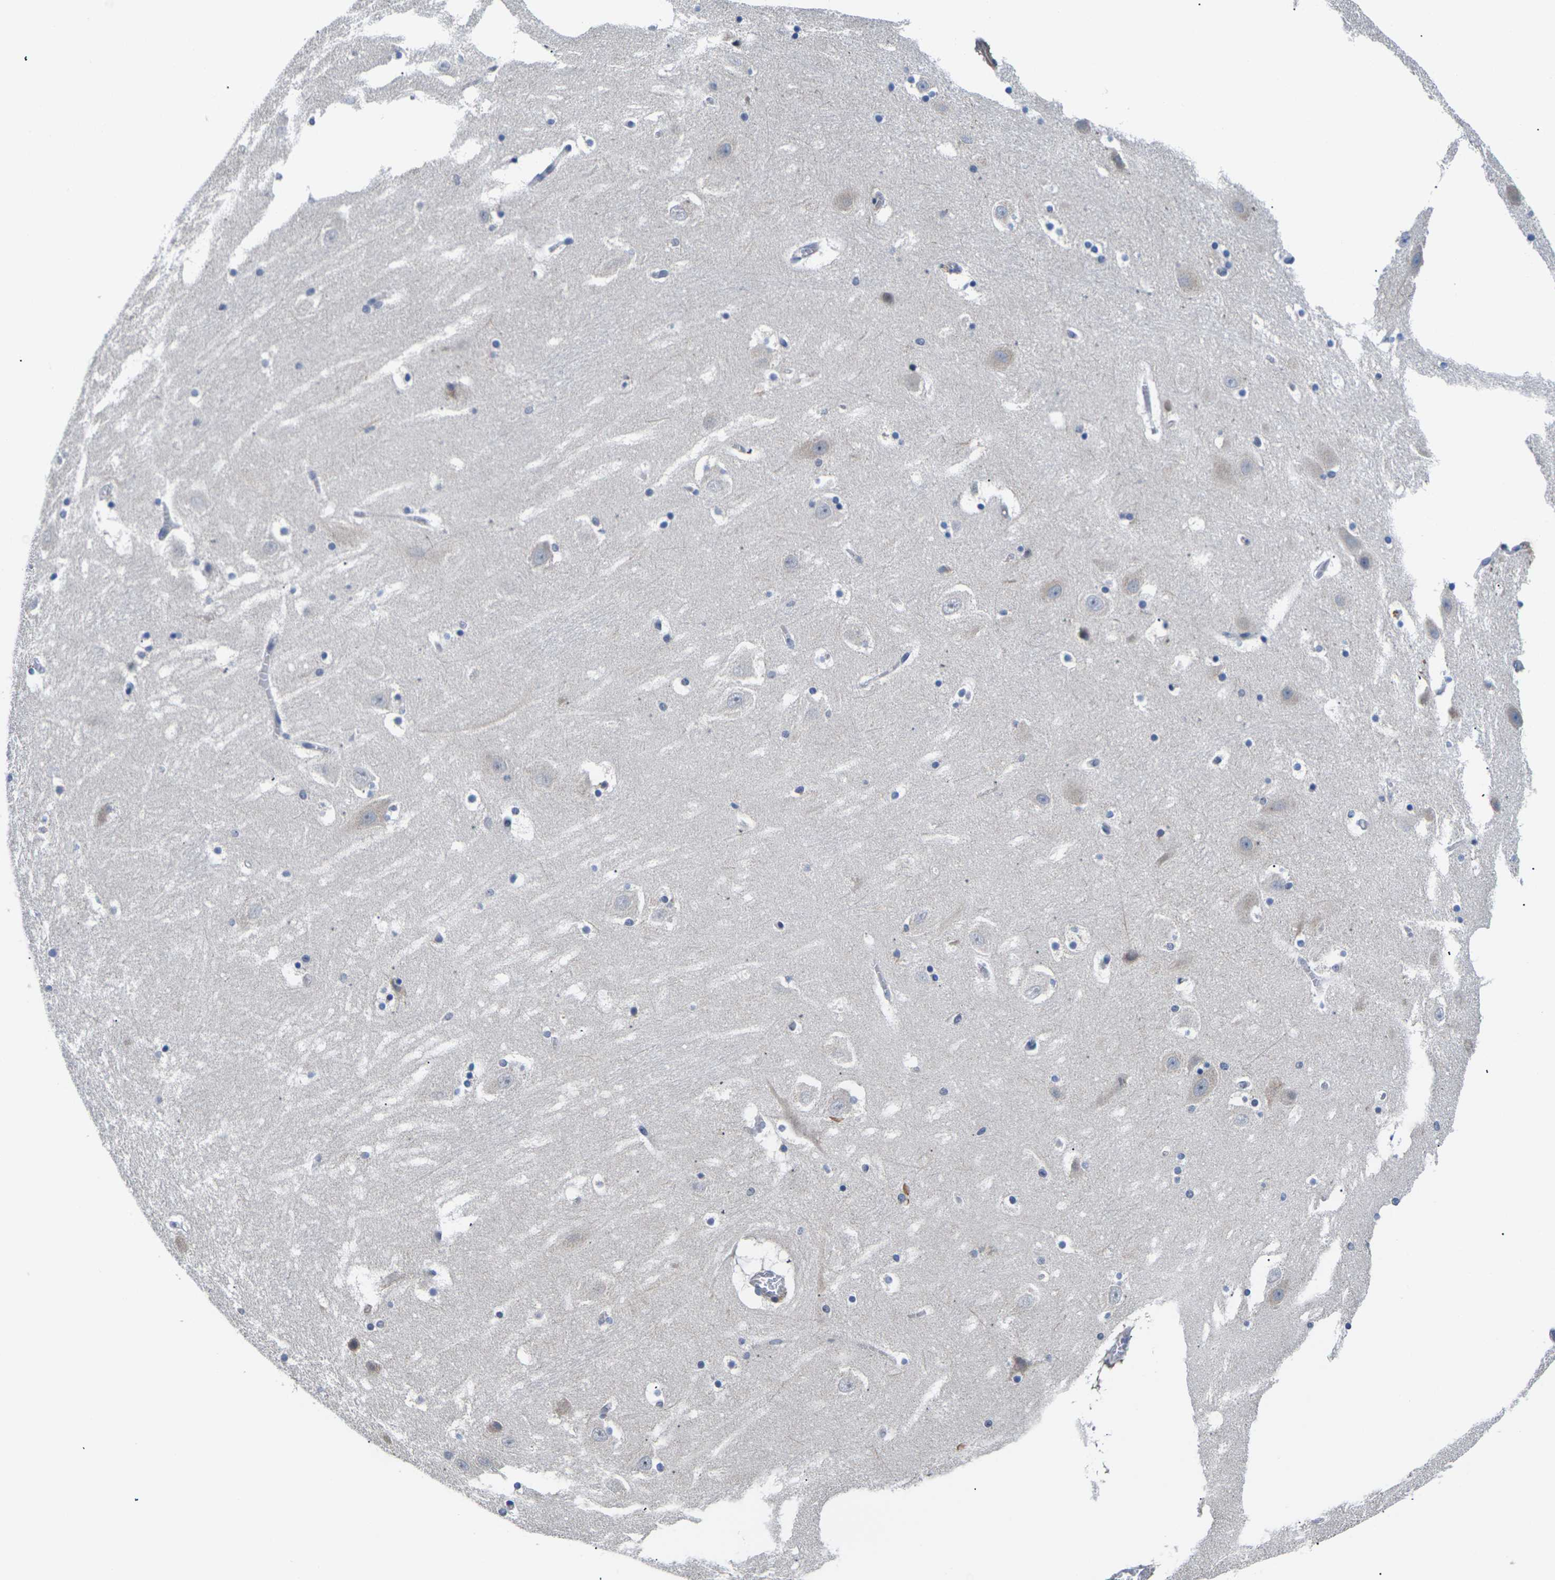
{"staining": {"intensity": "negative", "quantity": "none", "location": "none"}, "tissue": "hippocampus", "cell_type": "Glial cells", "image_type": "normal", "snomed": [{"axis": "morphology", "description": "Normal tissue, NOS"}, {"axis": "topography", "description": "Hippocampus"}], "caption": "Immunohistochemistry of normal hippocampus demonstrates no staining in glial cells.", "gene": "ST6GAL2", "patient": {"sex": "male", "age": 45}}